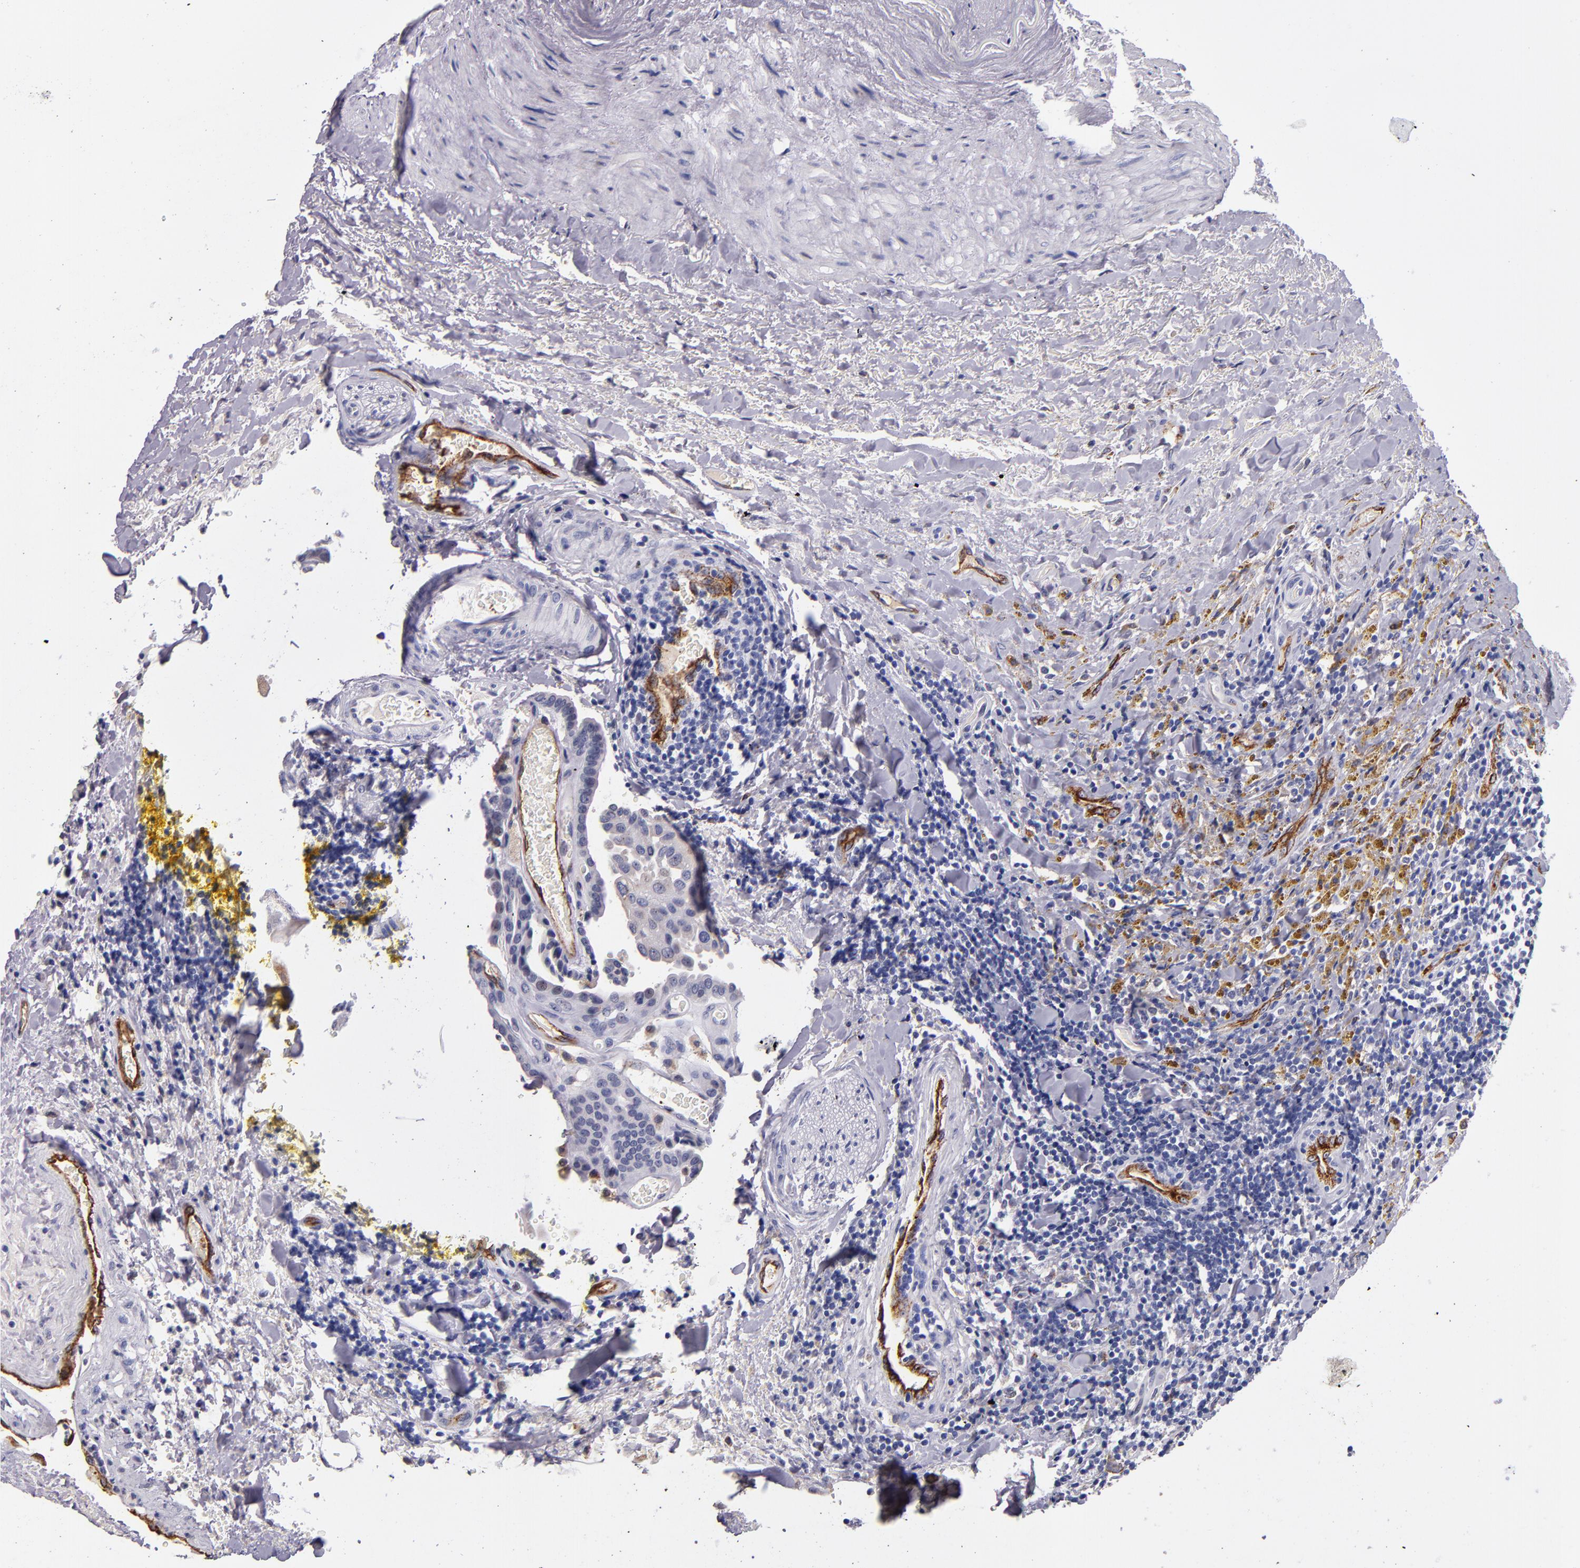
{"staining": {"intensity": "negative", "quantity": "none", "location": "none"}, "tissue": "thyroid cancer", "cell_type": "Tumor cells", "image_type": "cancer", "snomed": [{"axis": "morphology", "description": "Papillary adenocarcinoma, NOS"}, {"axis": "topography", "description": "Thyroid gland"}], "caption": "The image displays no staining of tumor cells in thyroid cancer (papillary adenocarcinoma).", "gene": "SELP", "patient": {"sex": "male", "age": 87}}